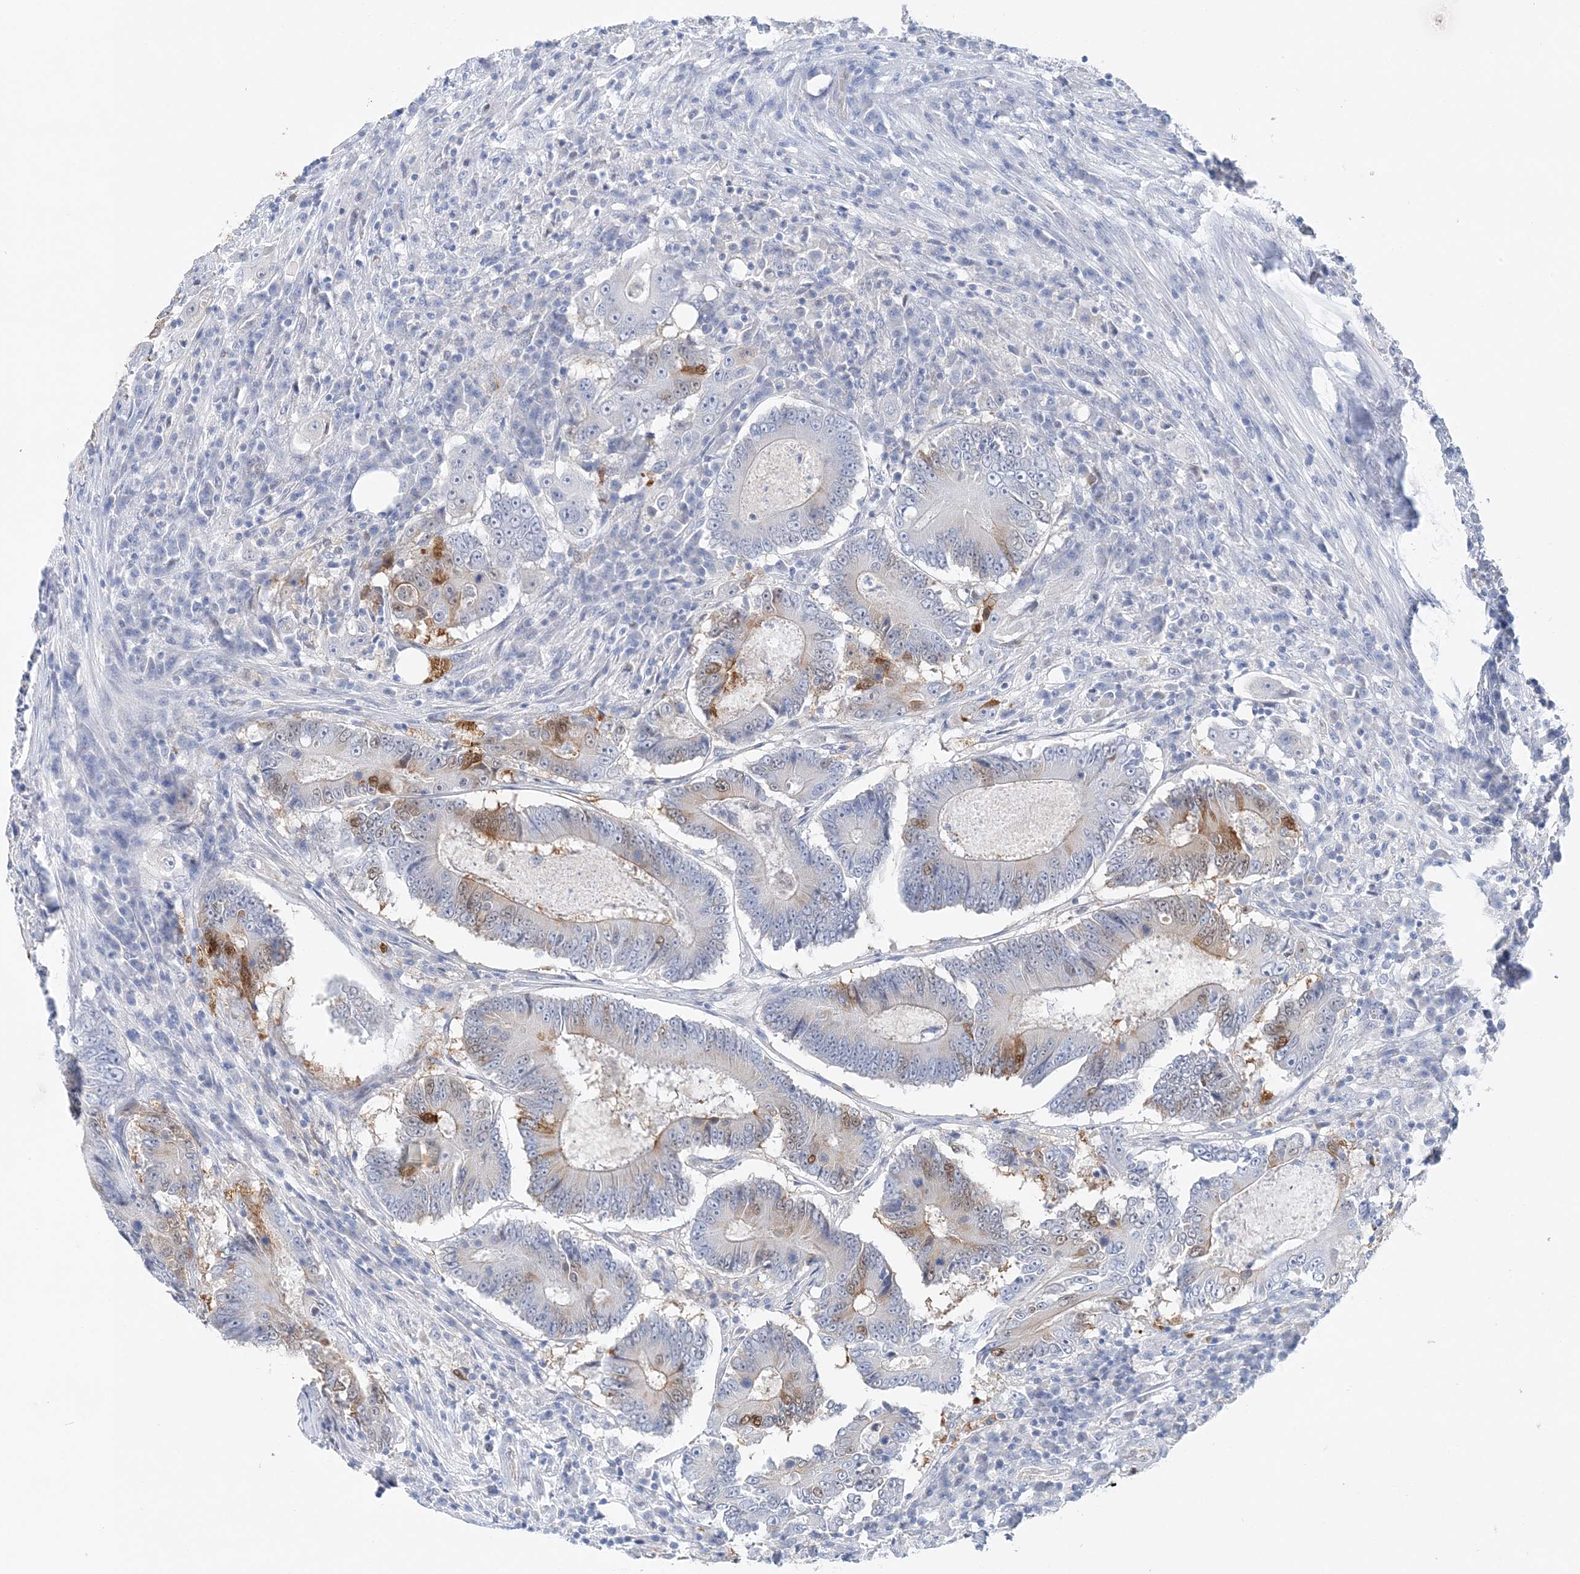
{"staining": {"intensity": "moderate", "quantity": "<25%", "location": "cytoplasmic/membranous"}, "tissue": "colorectal cancer", "cell_type": "Tumor cells", "image_type": "cancer", "snomed": [{"axis": "morphology", "description": "Adenocarcinoma, NOS"}, {"axis": "topography", "description": "Colon"}], "caption": "The immunohistochemical stain labels moderate cytoplasmic/membranous expression in tumor cells of adenocarcinoma (colorectal) tissue. The protein is stained brown, and the nuclei are stained in blue (DAB IHC with brightfield microscopy, high magnification).", "gene": "HMGCS1", "patient": {"sex": "male", "age": 83}}